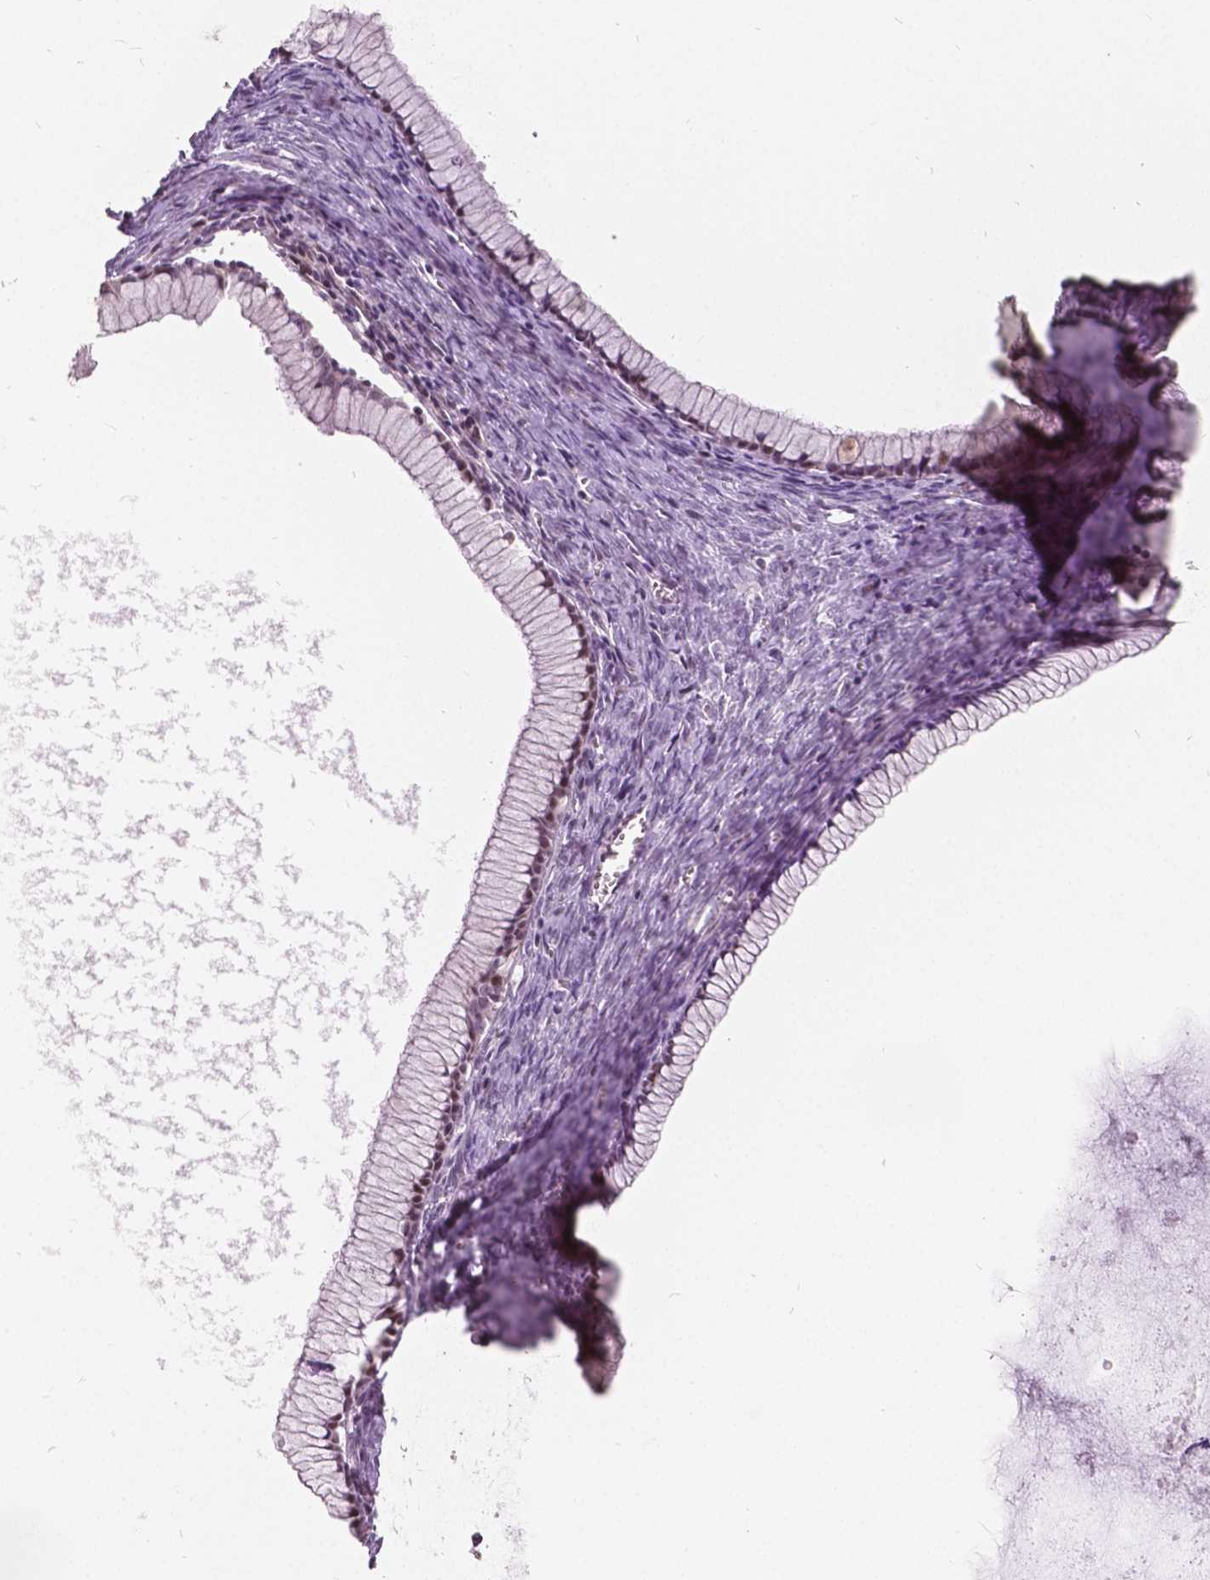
{"staining": {"intensity": "weak", "quantity": ">75%", "location": "nuclear"}, "tissue": "ovarian cancer", "cell_type": "Tumor cells", "image_type": "cancer", "snomed": [{"axis": "morphology", "description": "Cystadenocarcinoma, mucinous, NOS"}, {"axis": "topography", "description": "Ovary"}], "caption": "IHC photomicrograph of human ovarian mucinous cystadenocarcinoma stained for a protein (brown), which exhibits low levels of weak nuclear expression in approximately >75% of tumor cells.", "gene": "DLX6", "patient": {"sex": "female", "age": 41}}